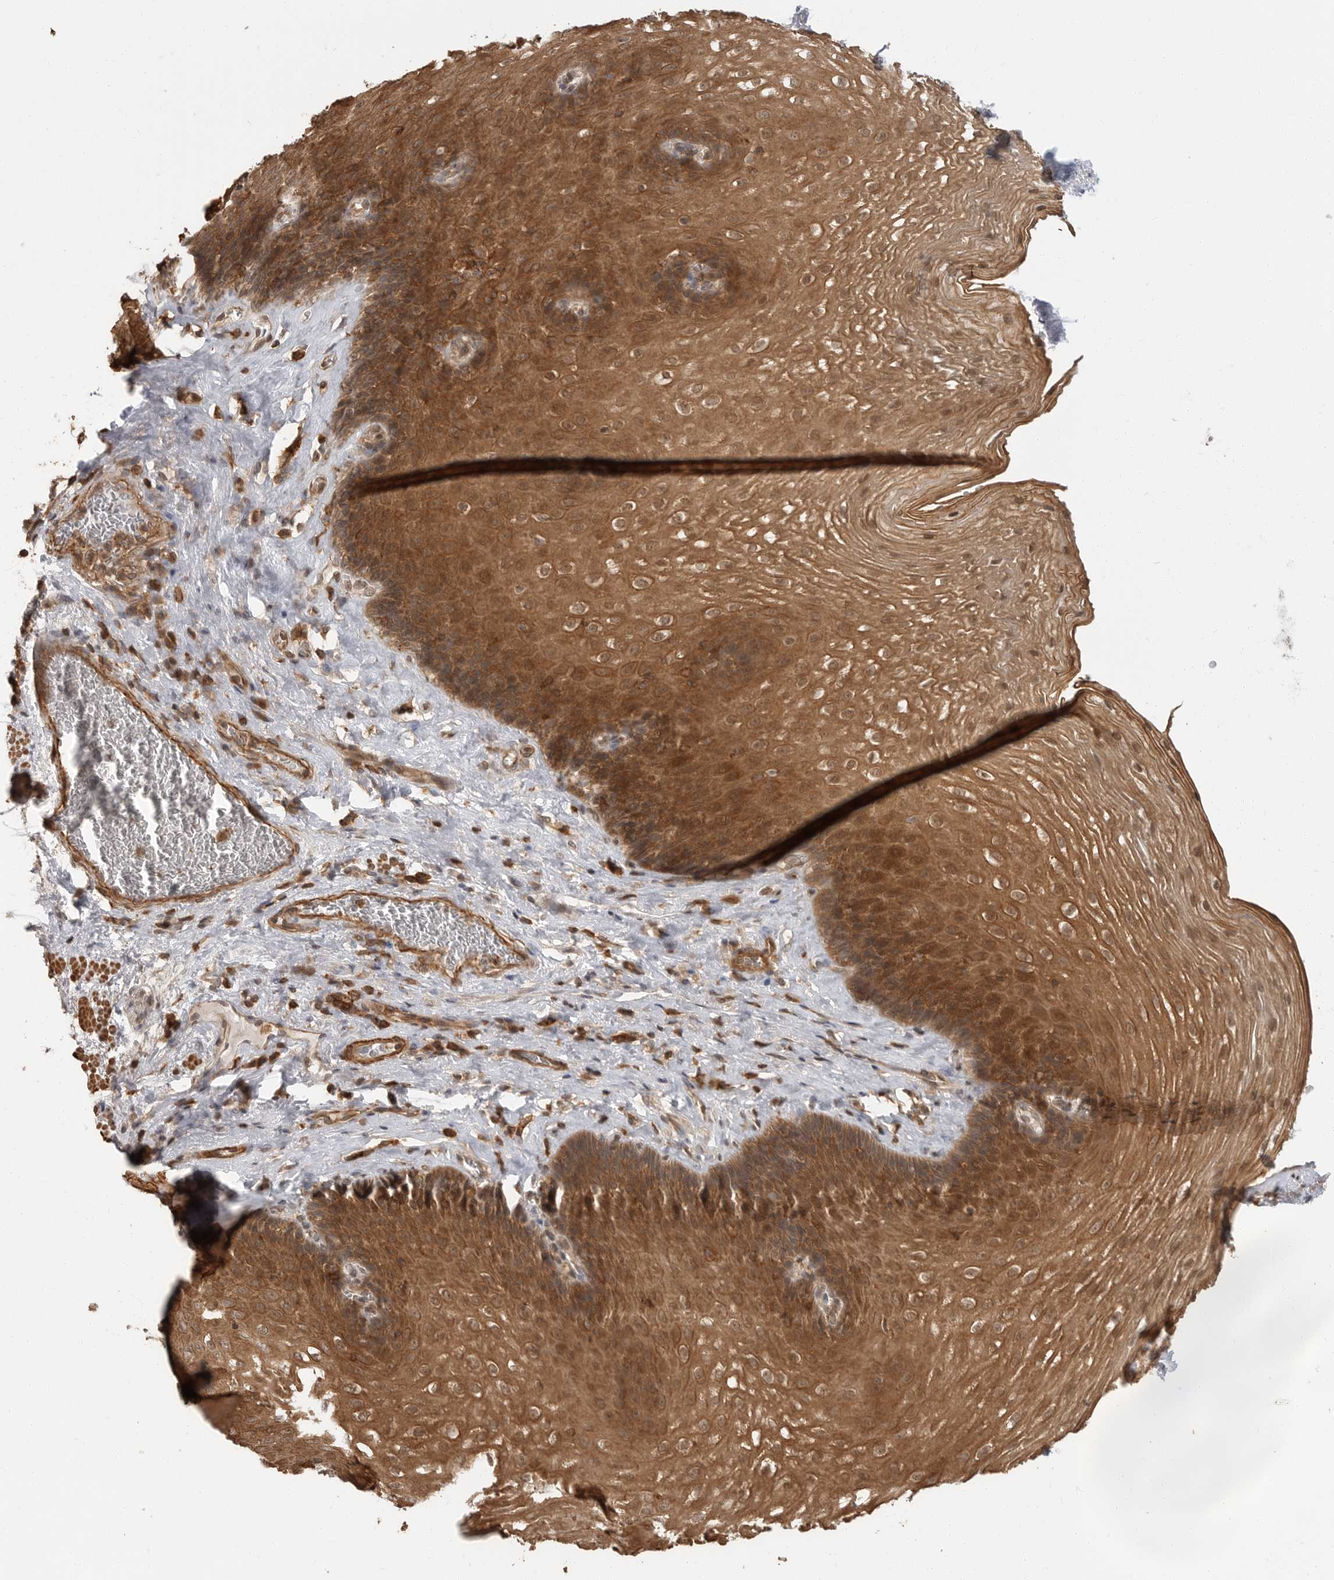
{"staining": {"intensity": "strong", "quantity": ">75%", "location": "cytoplasmic/membranous,nuclear"}, "tissue": "esophagus", "cell_type": "Squamous epithelial cells", "image_type": "normal", "snomed": [{"axis": "morphology", "description": "Normal tissue, NOS"}, {"axis": "topography", "description": "Esophagus"}], "caption": "A high amount of strong cytoplasmic/membranous,nuclear expression is seen in approximately >75% of squamous epithelial cells in benign esophagus.", "gene": "ERN1", "patient": {"sex": "female", "age": 66}}